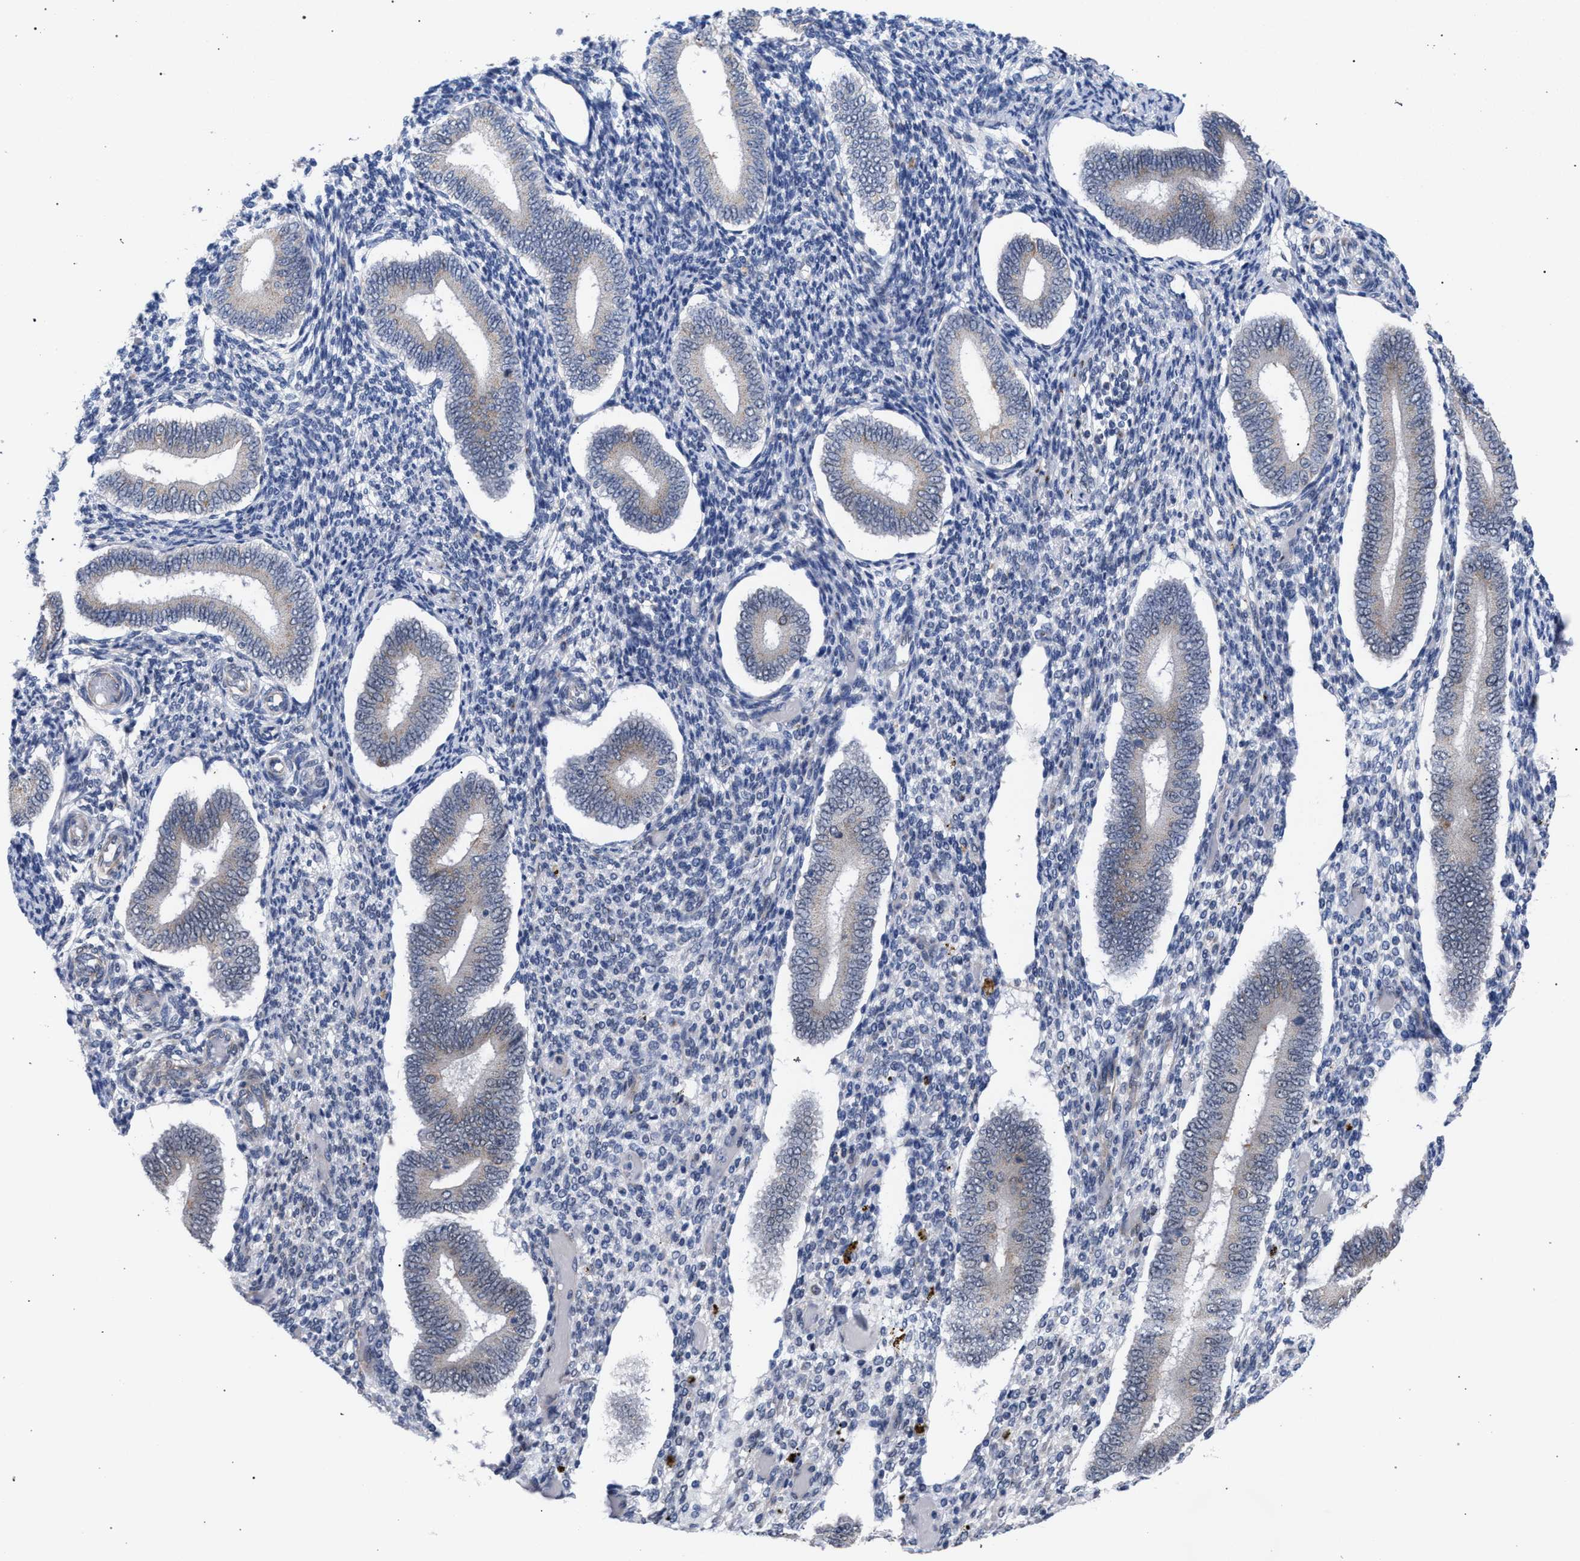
{"staining": {"intensity": "negative", "quantity": "none", "location": "none"}, "tissue": "endometrium", "cell_type": "Cells in endometrial stroma", "image_type": "normal", "snomed": [{"axis": "morphology", "description": "Normal tissue, NOS"}, {"axis": "topography", "description": "Endometrium"}], "caption": "Immunohistochemistry (IHC) histopathology image of unremarkable endometrium stained for a protein (brown), which exhibits no expression in cells in endometrial stroma. (DAB (3,3'-diaminobenzidine) IHC, high magnification).", "gene": "GOLGA2", "patient": {"sex": "female", "age": 42}}